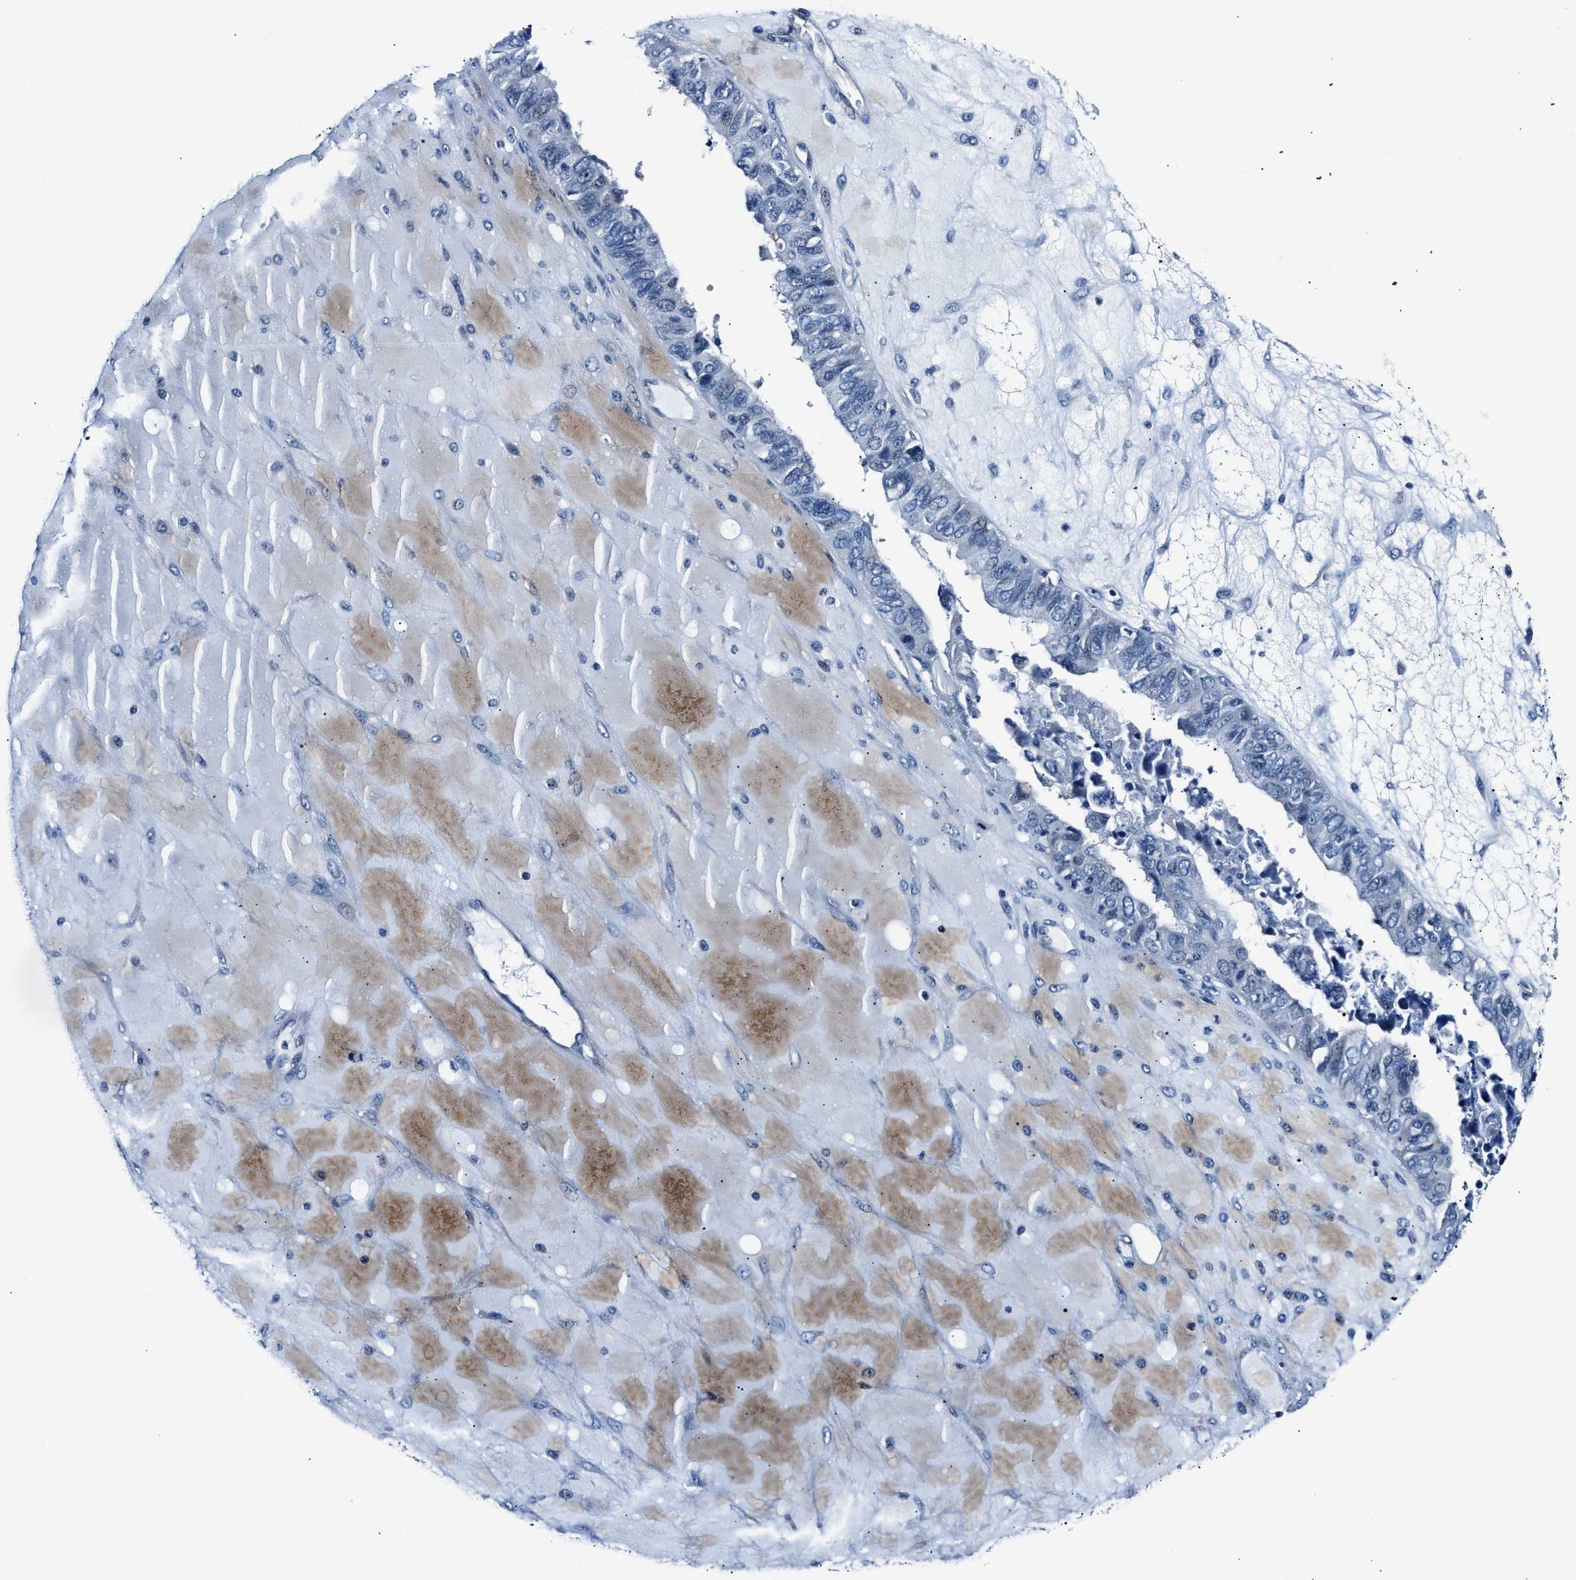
{"staining": {"intensity": "negative", "quantity": "none", "location": "none"}, "tissue": "ovarian cancer", "cell_type": "Tumor cells", "image_type": "cancer", "snomed": [{"axis": "morphology", "description": "Cystadenocarcinoma, serous, NOS"}, {"axis": "topography", "description": "Ovary"}], "caption": "Tumor cells are negative for protein expression in human ovarian cancer. (Brightfield microscopy of DAB immunohistochemistry at high magnification).", "gene": "MPDZ", "patient": {"sex": "female", "age": 79}}